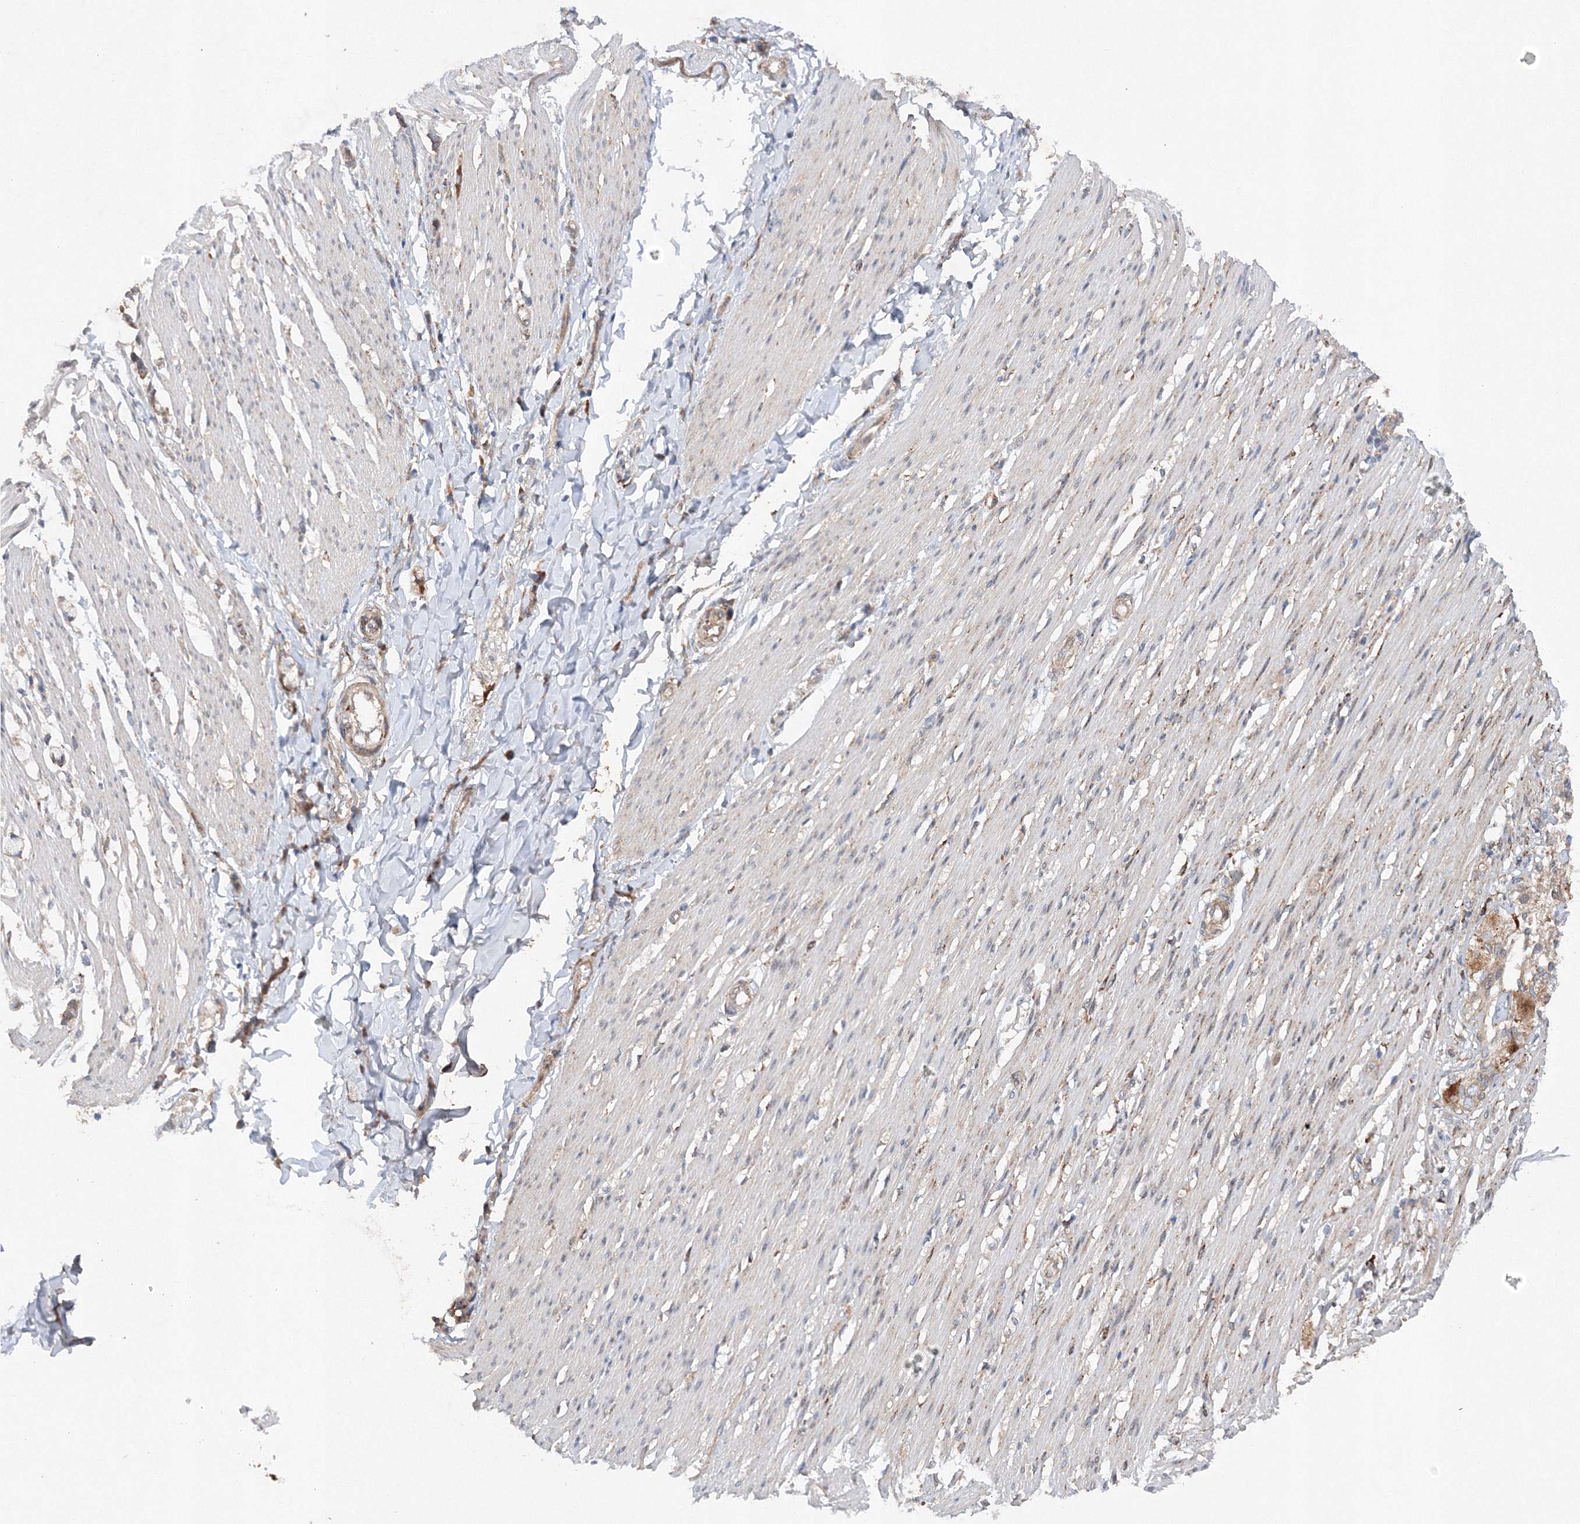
{"staining": {"intensity": "negative", "quantity": "none", "location": "none"}, "tissue": "smooth muscle", "cell_type": "Smooth muscle cells", "image_type": "normal", "snomed": [{"axis": "morphology", "description": "Normal tissue, NOS"}, {"axis": "morphology", "description": "Adenocarcinoma, NOS"}, {"axis": "topography", "description": "Colon"}, {"axis": "topography", "description": "Peripheral nerve tissue"}], "caption": "Immunohistochemistry micrograph of unremarkable human smooth muscle stained for a protein (brown), which shows no expression in smooth muscle cells.", "gene": "SLC36A1", "patient": {"sex": "male", "age": 14}}